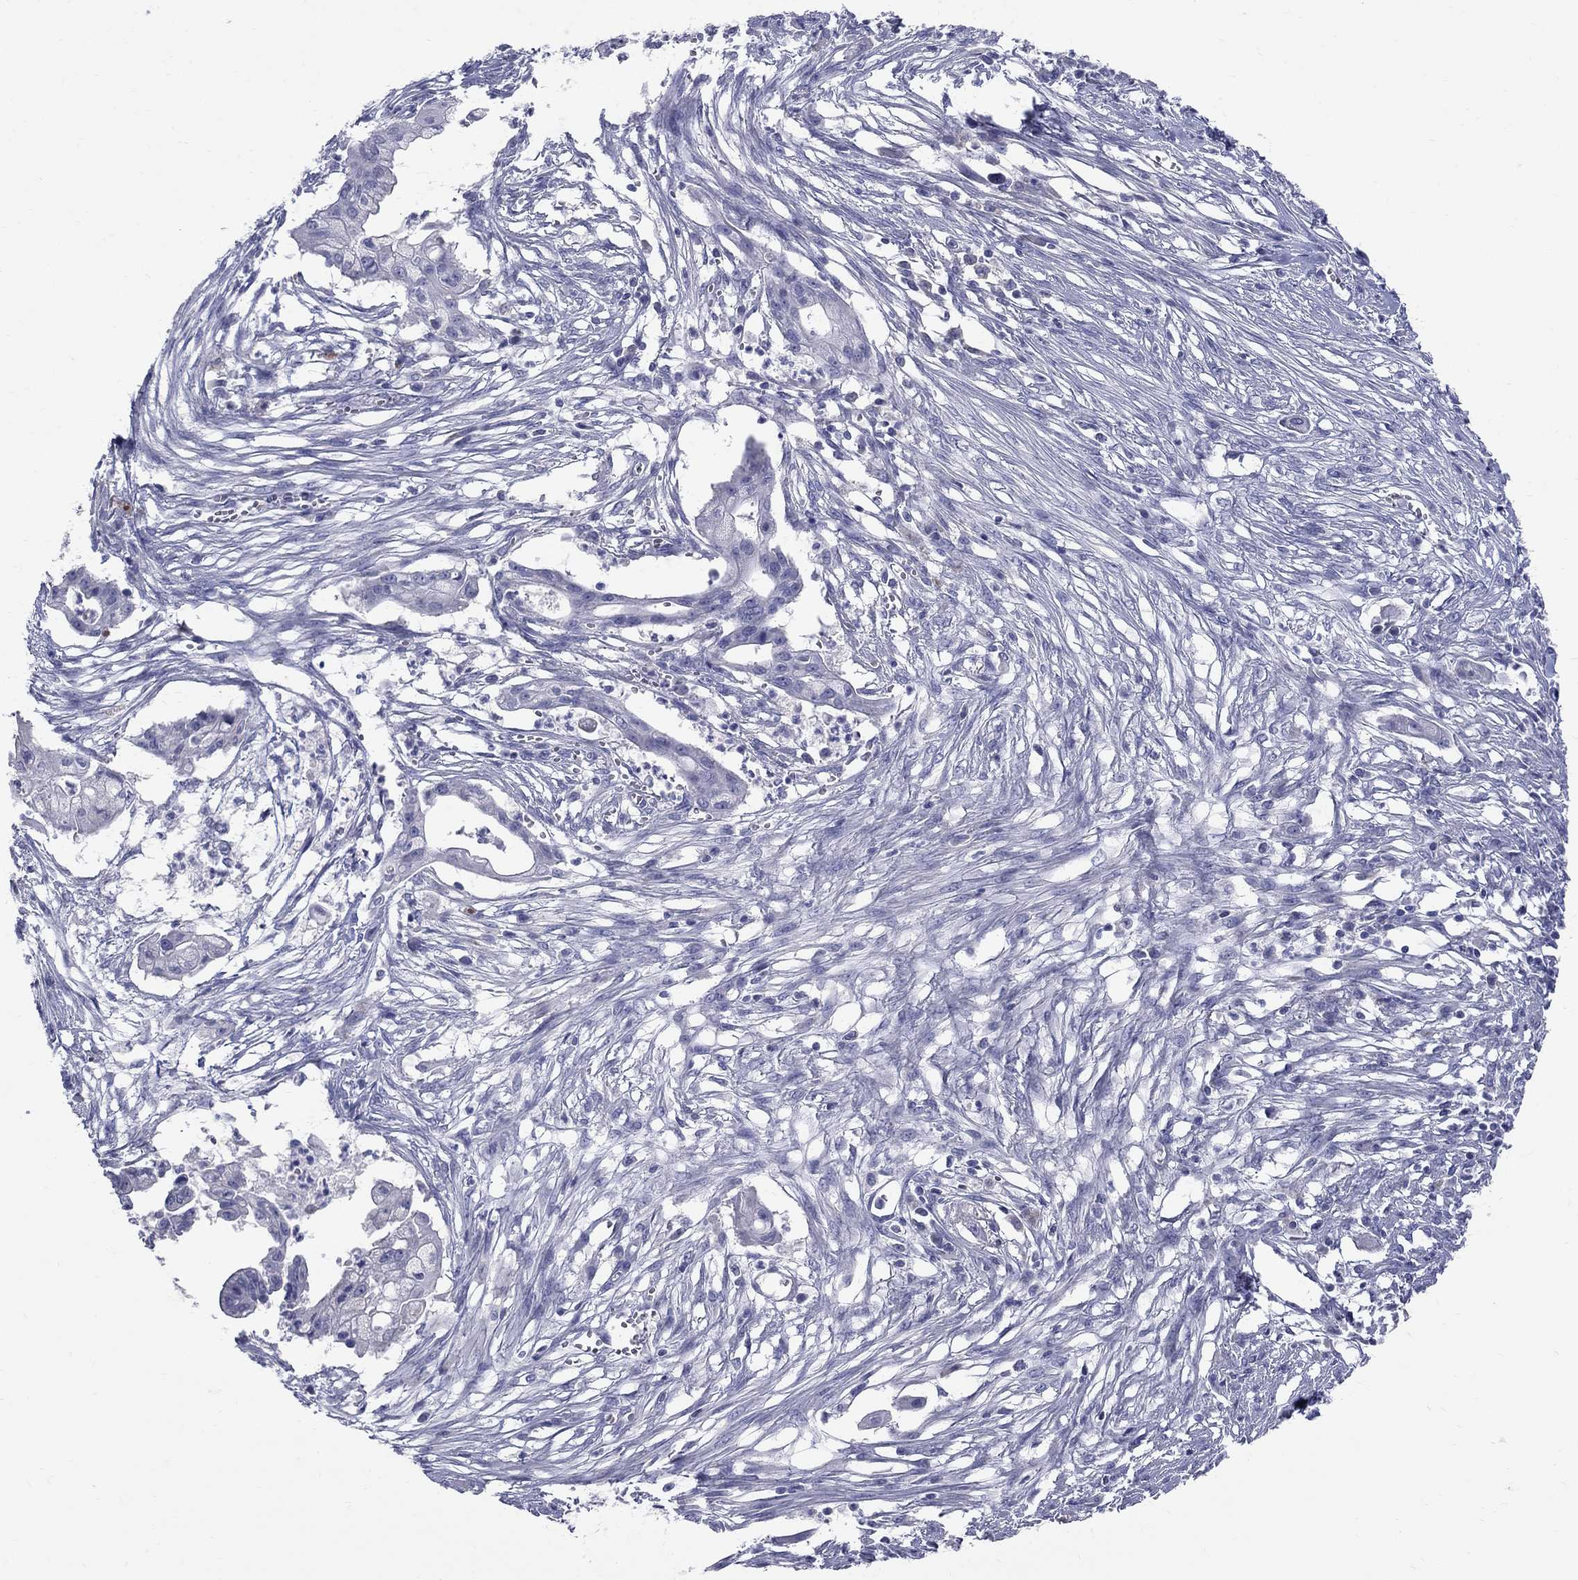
{"staining": {"intensity": "negative", "quantity": "none", "location": "none"}, "tissue": "pancreatic cancer", "cell_type": "Tumor cells", "image_type": "cancer", "snomed": [{"axis": "morphology", "description": "Normal tissue, NOS"}, {"axis": "morphology", "description": "Adenocarcinoma, NOS"}, {"axis": "topography", "description": "Pancreas"}], "caption": "Immunohistochemistry photomicrograph of neoplastic tissue: human adenocarcinoma (pancreatic) stained with DAB (3,3'-diaminobenzidine) reveals no significant protein positivity in tumor cells. Nuclei are stained in blue.", "gene": "TP53TG5", "patient": {"sex": "female", "age": 58}}